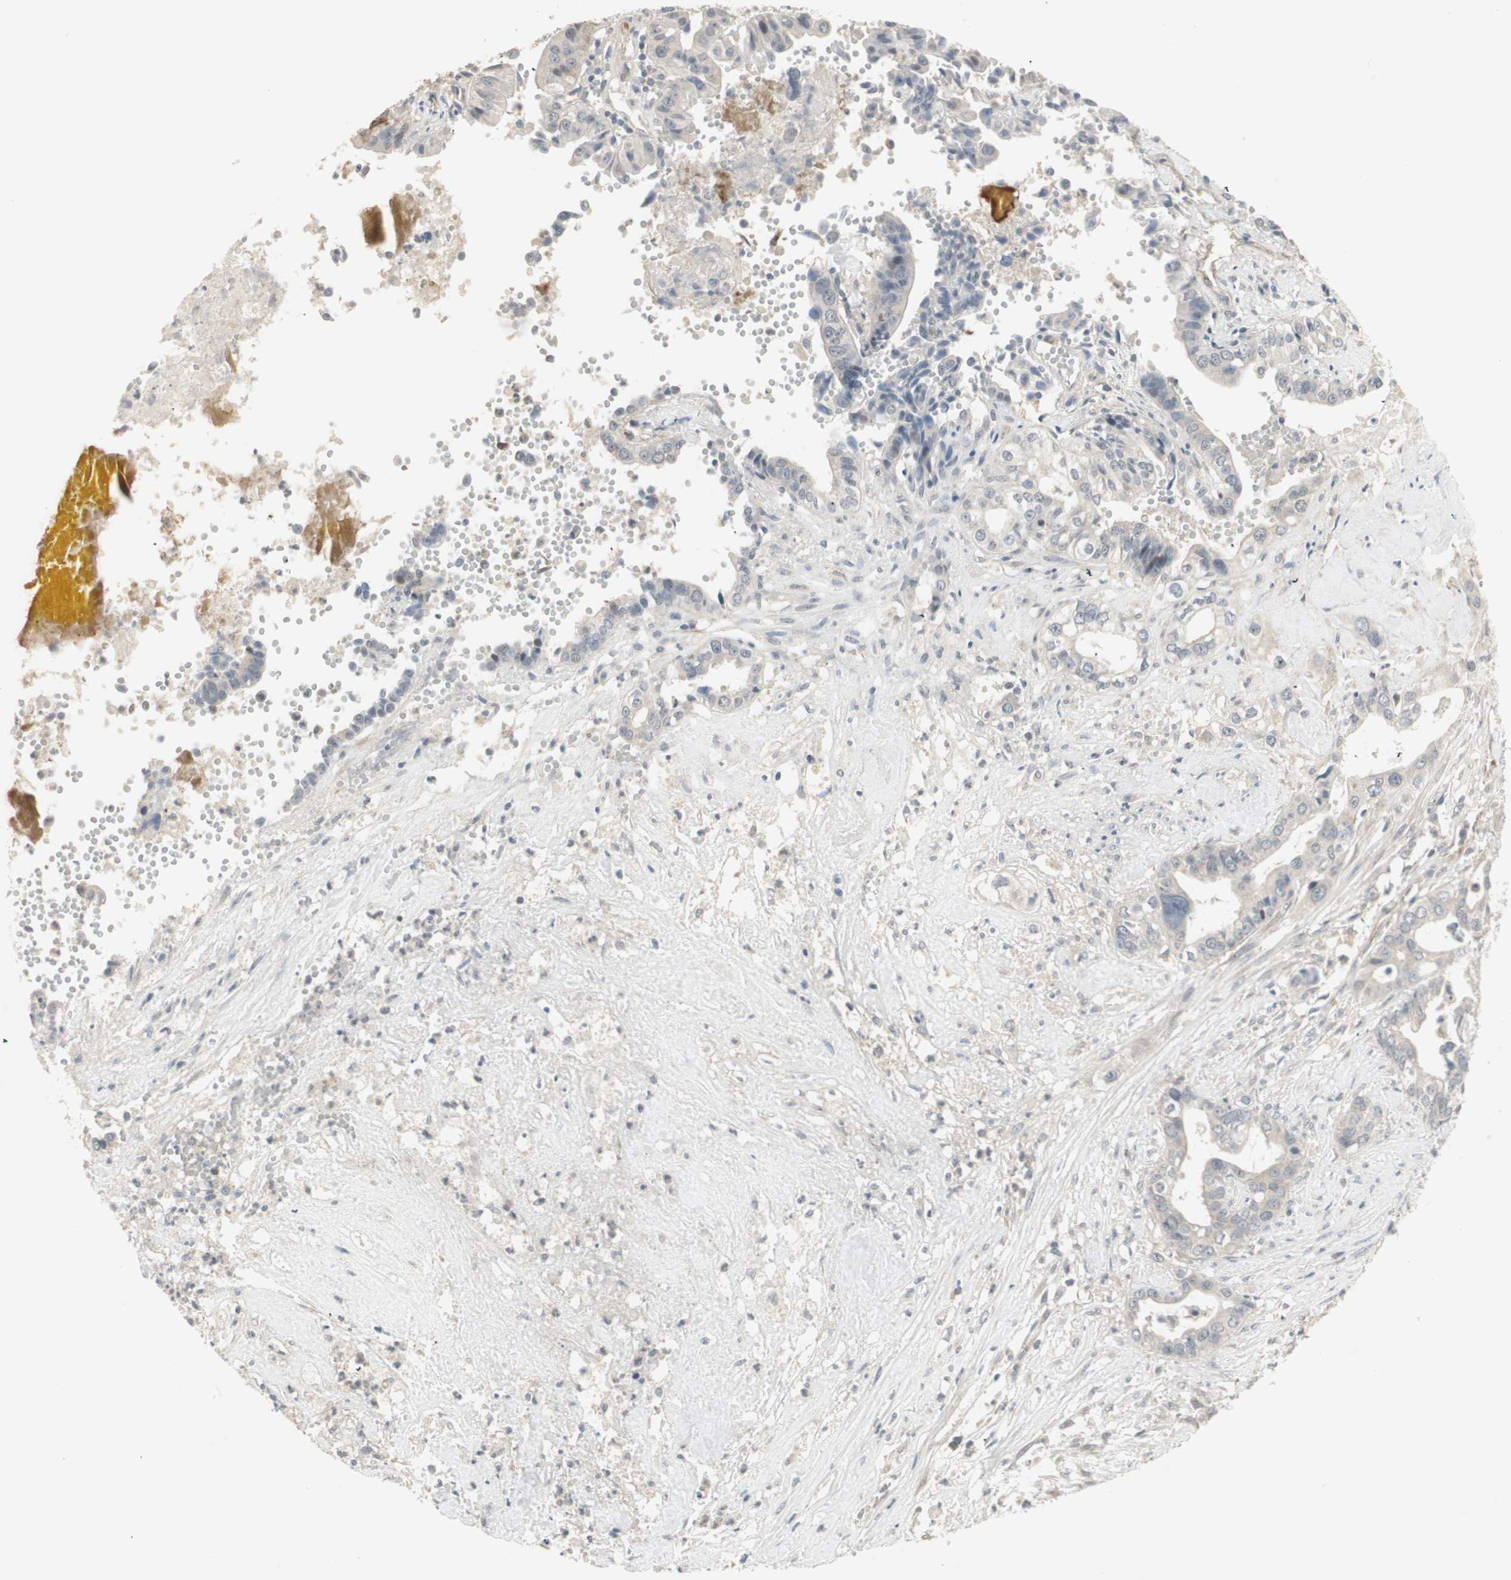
{"staining": {"intensity": "weak", "quantity": "25%-75%", "location": "cytoplasmic/membranous"}, "tissue": "liver cancer", "cell_type": "Tumor cells", "image_type": "cancer", "snomed": [{"axis": "morphology", "description": "Cholangiocarcinoma"}, {"axis": "topography", "description": "Liver"}], "caption": "Immunohistochemistry (IHC) (DAB (3,3'-diaminobenzidine)) staining of human cholangiocarcinoma (liver) demonstrates weak cytoplasmic/membranous protein staining in about 25%-75% of tumor cells.", "gene": "ZFP36", "patient": {"sex": "female", "age": 61}}